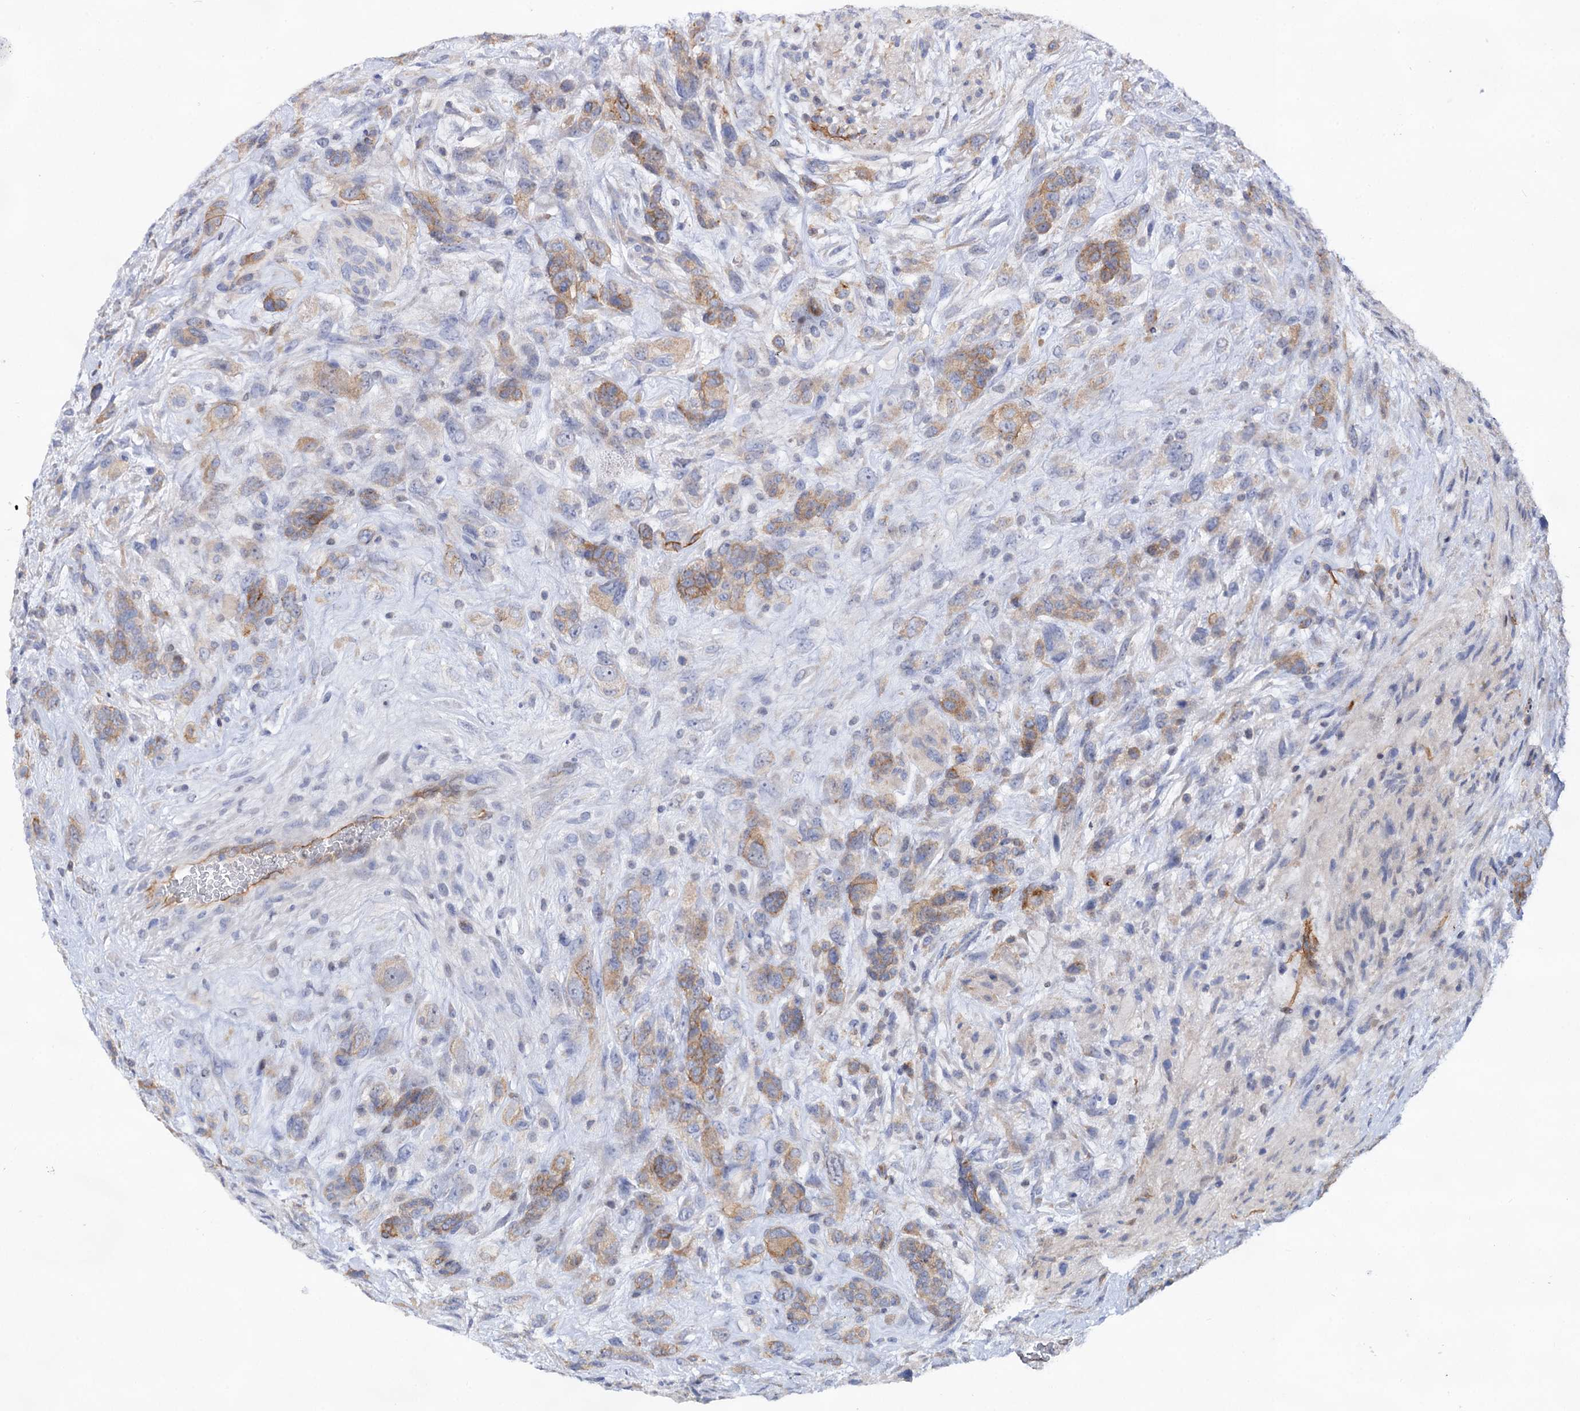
{"staining": {"intensity": "moderate", "quantity": "25%-75%", "location": "cytoplasmic/membranous"}, "tissue": "glioma", "cell_type": "Tumor cells", "image_type": "cancer", "snomed": [{"axis": "morphology", "description": "Glioma, malignant, High grade"}, {"axis": "topography", "description": "Brain"}], "caption": "Malignant glioma (high-grade) tissue displays moderate cytoplasmic/membranous positivity in about 25%-75% of tumor cells", "gene": "ABLIM1", "patient": {"sex": "male", "age": 61}}